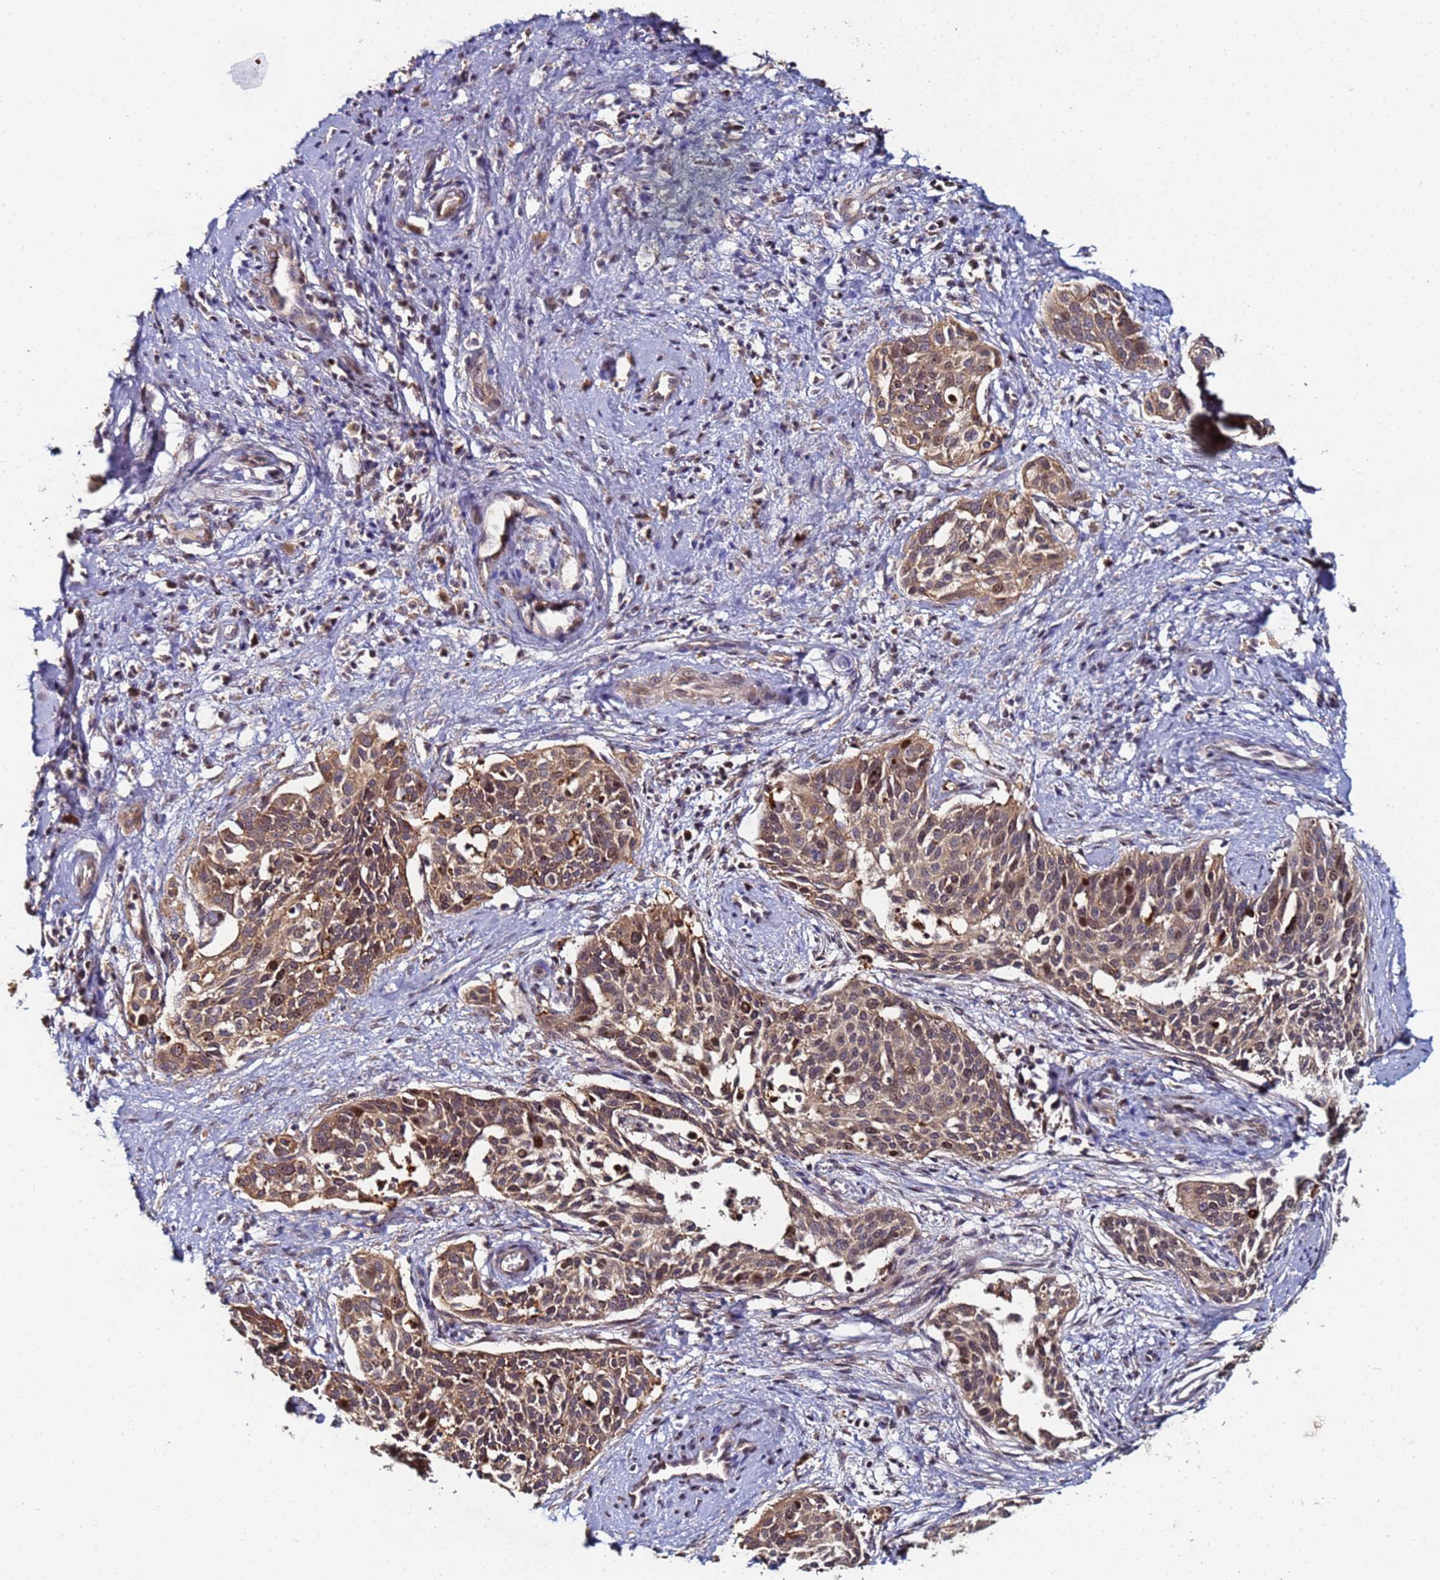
{"staining": {"intensity": "moderate", "quantity": "25%-75%", "location": "cytoplasmic/membranous,nuclear"}, "tissue": "cervical cancer", "cell_type": "Tumor cells", "image_type": "cancer", "snomed": [{"axis": "morphology", "description": "Squamous cell carcinoma, NOS"}, {"axis": "topography", "description": "Cervix"}], "caption": "About 25%-75% of tumor cells in cervical squamous cell carcinoma display moderate cytoplasmic/membranous and nuclear protein staining as visualized by brown immunohistochemical staining.", "gene": "OSER1", "patient": {"sex": "female", "age": 44}}